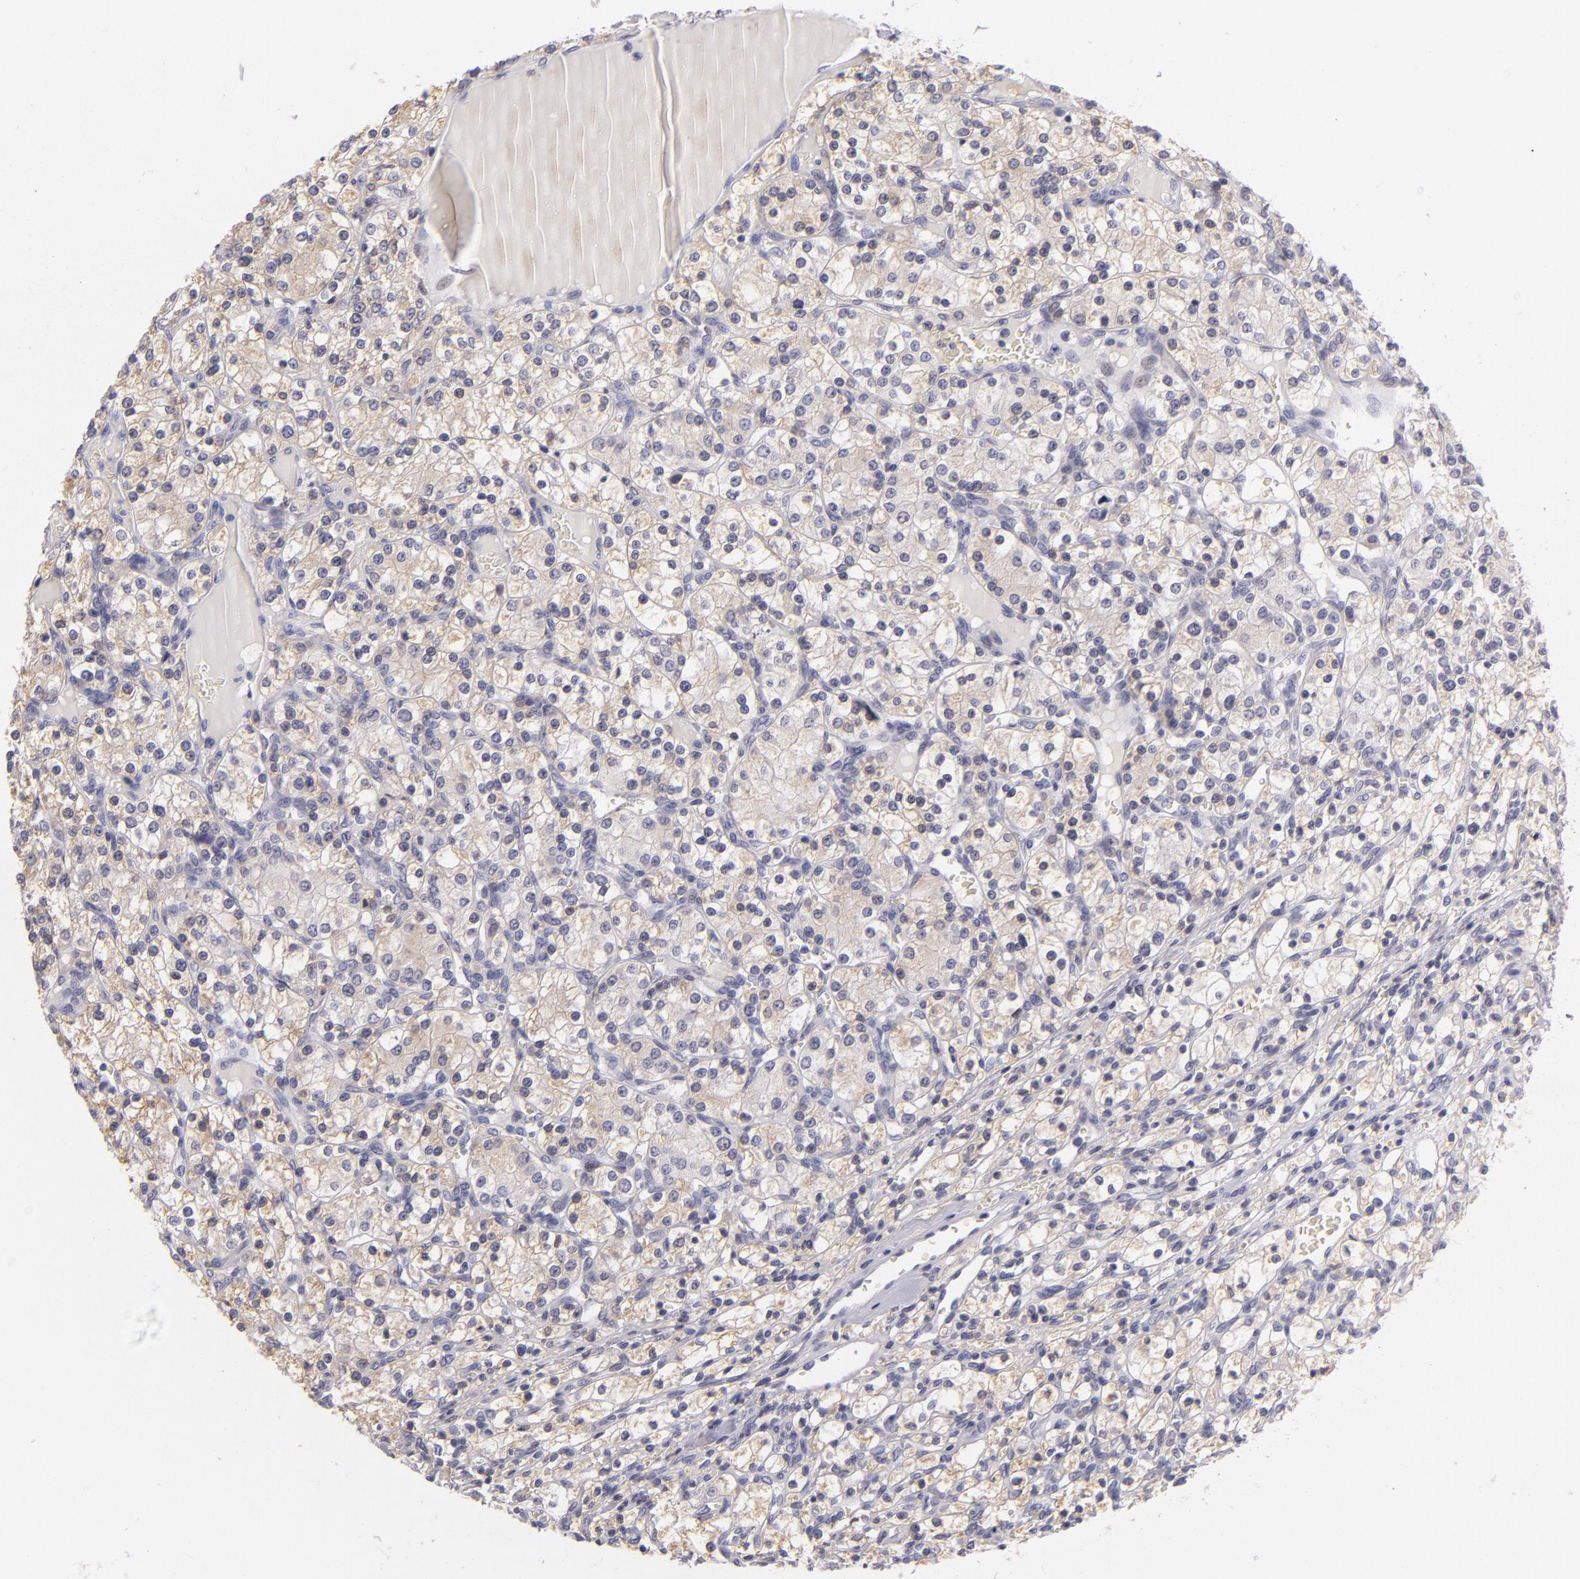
{"staining": {"intensity": "negative", "quantity": "none", "location": "none"}, "tissue": "renal cancer", "cell_type": "Tumor cells", "image_type": "cancer", "snomed": [{"axis": "morphology", "description": "Adenocarcinoma, NOS"}, {"axis": "topography", "description": "Kidney"}], "caption": "This is a micrograph of immunohistochemistry staining of adenocarcinoma (renal), which shows no positivity in tumor cells.", "gene": "TNNC1", "patient": {"sex": "female", "age": 62}}